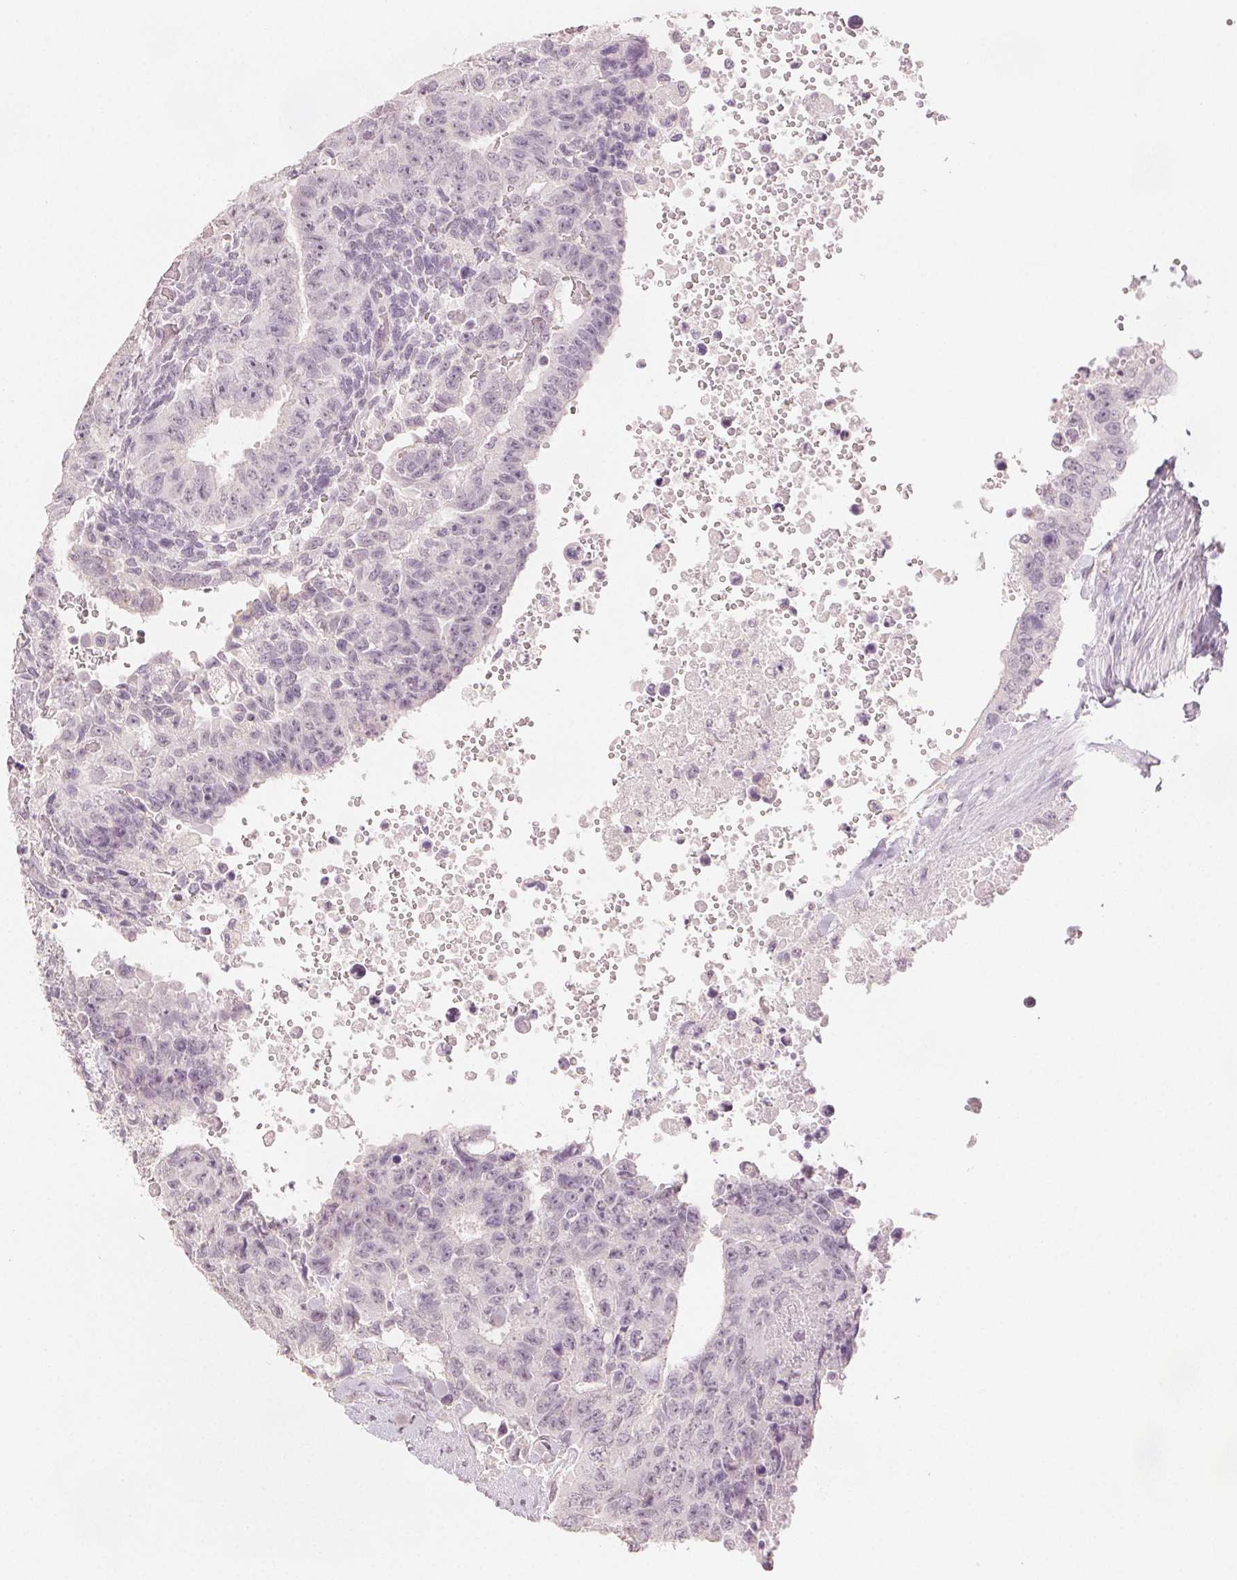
{"staining": {"intensity": "negative", "quantity": "none", "location": "none"}, "tissue": "testis cancer", "cell_type": "Tumor cells", "image_type": "cancer", "snomed": [{"axis": "morphology", "description": "Carcinoma, Embryonal, NOS"}, {"axis": "topography", "description": "Testis"}], "caption": "Immunohistochemistry of human testis cancer (embryonal carcinoma) demonstrates no positivity in tumor cells.", "gene": "SCGN", "patient": {"sex": "male", "age": 24}}